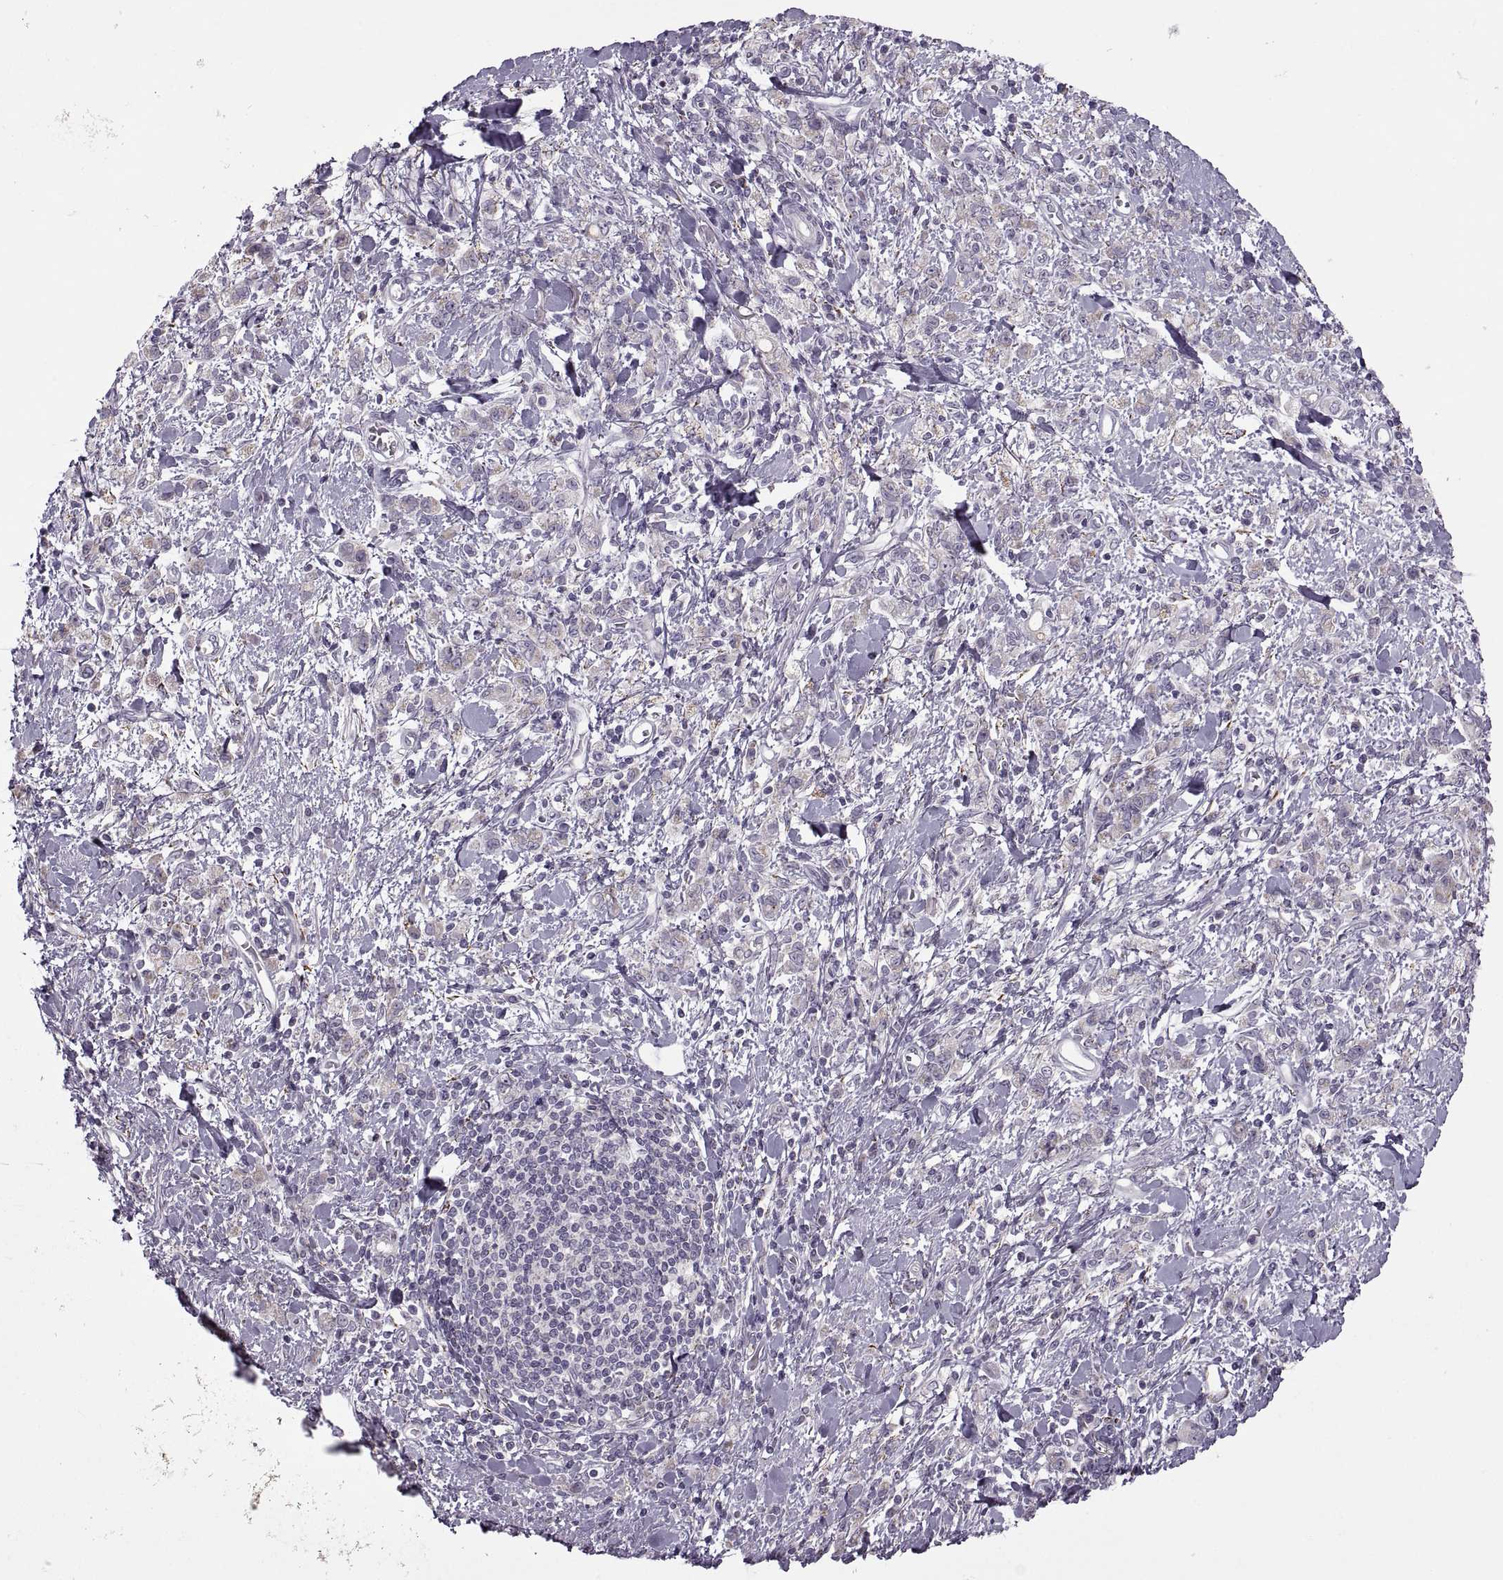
{"staining": {"intensity": "weak", "quantity": ">75%", "location": "cytoplasmic/membranous"}, "tissue": "stomach cancer", "cell_type": "Tumor cells", "image_type": "cancer", "snomed": [{"axis": "morphology", "description": "Adenocarcinoma, NOS"}, {"axis": "topography", "description": "Stomach"}], "caption": "A micrograph showing weak cytoplasmic/membranous expression in about >75% of tumor cells in adenocarcinoma (stomach), as visualized by brown immunohistochemical staining.", "gene": "PIERCE1", "patient": {"sex": "male", "age": 77}}